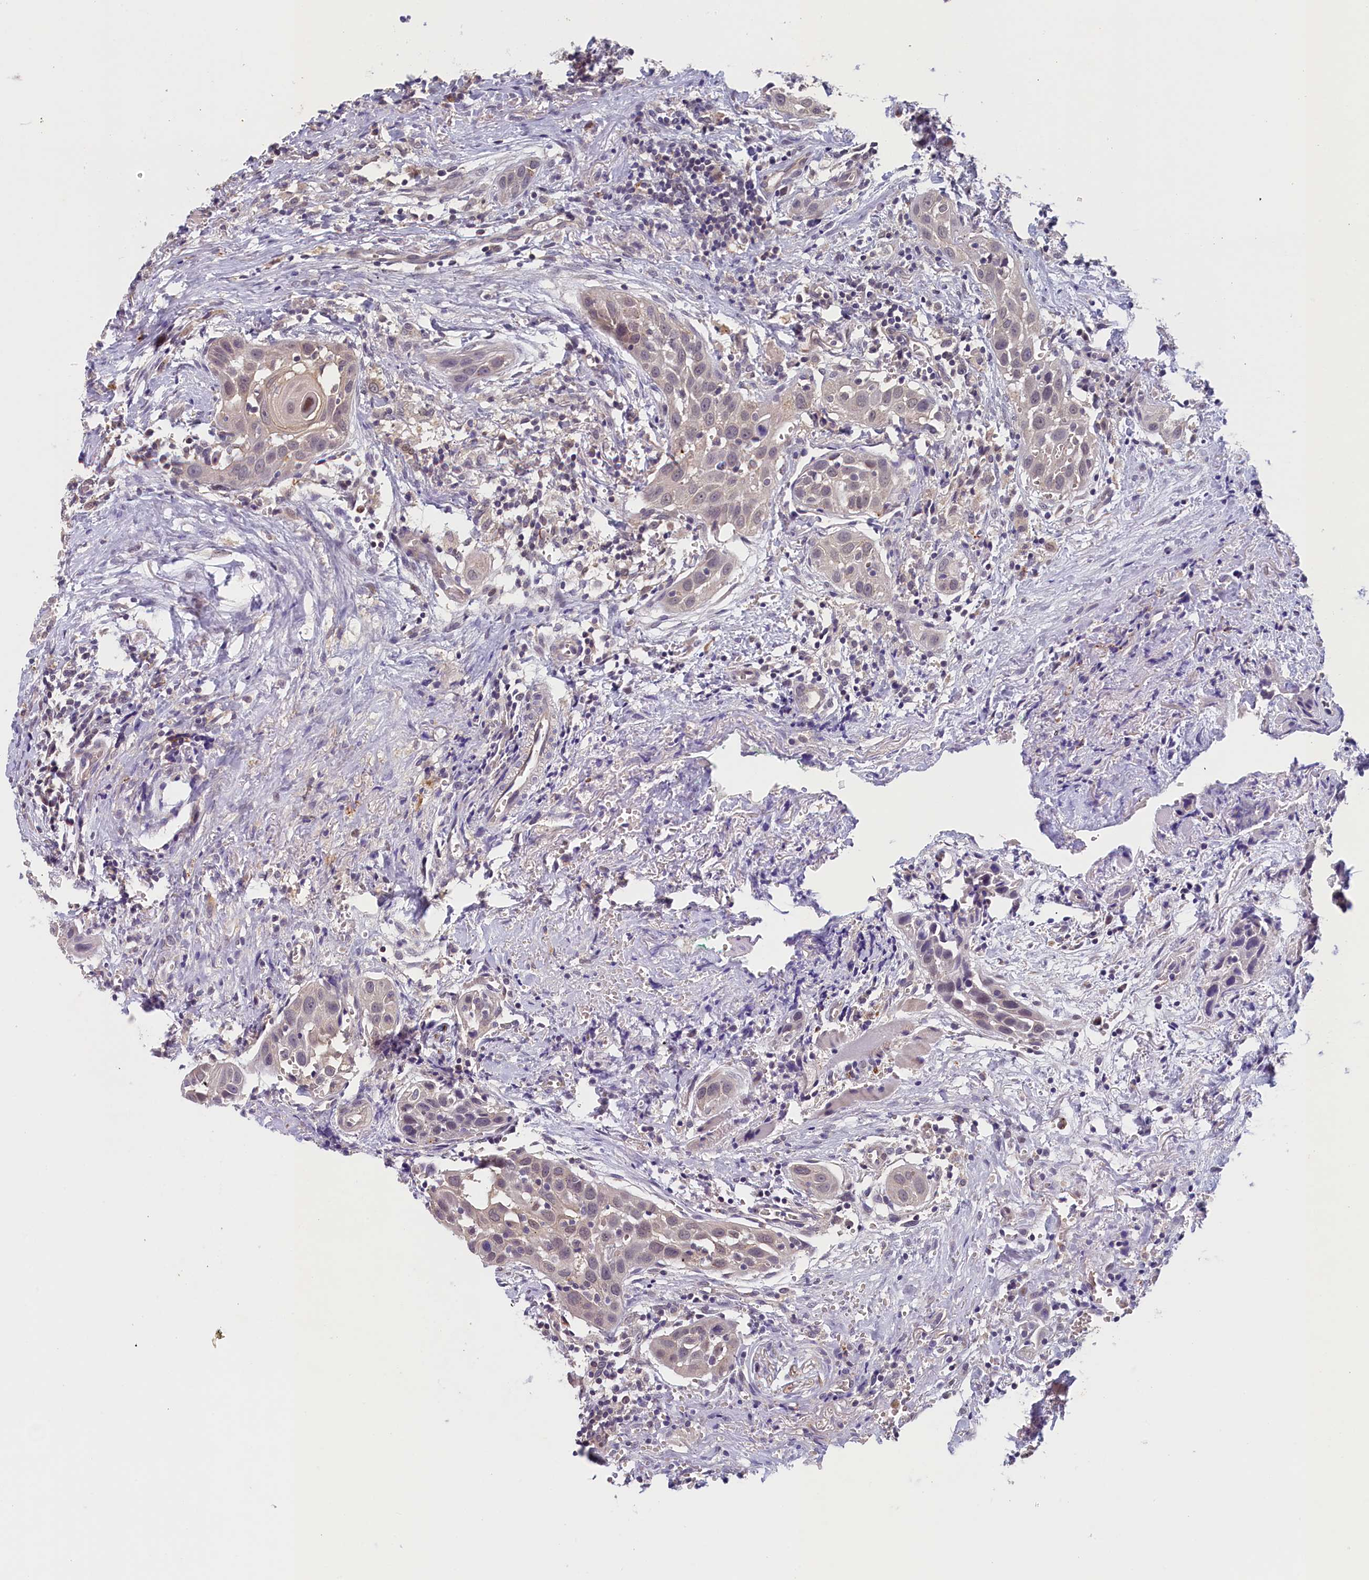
{"staining": {"intensity": "weak", "quantity": "<25%", "location": "nuclear"}, "tissue": "head and neck cancer", "cell_type": "Tumor cells", "image_type": "cancer", "snomed": [{"axis": "morphology", "description": "Squamous cell carcinoma, NOS"}, {"axis": "topography", "description": "Oral tissue"}, {"axis": "topography", "description": "Head-Neck"}], "caption": "The image reveals no significant positivity in tumor cells of head and neck cancer (squamous cell carcinoma).", "gene": "NUBP2", "patient": {"sex": "female", "age": 50}}